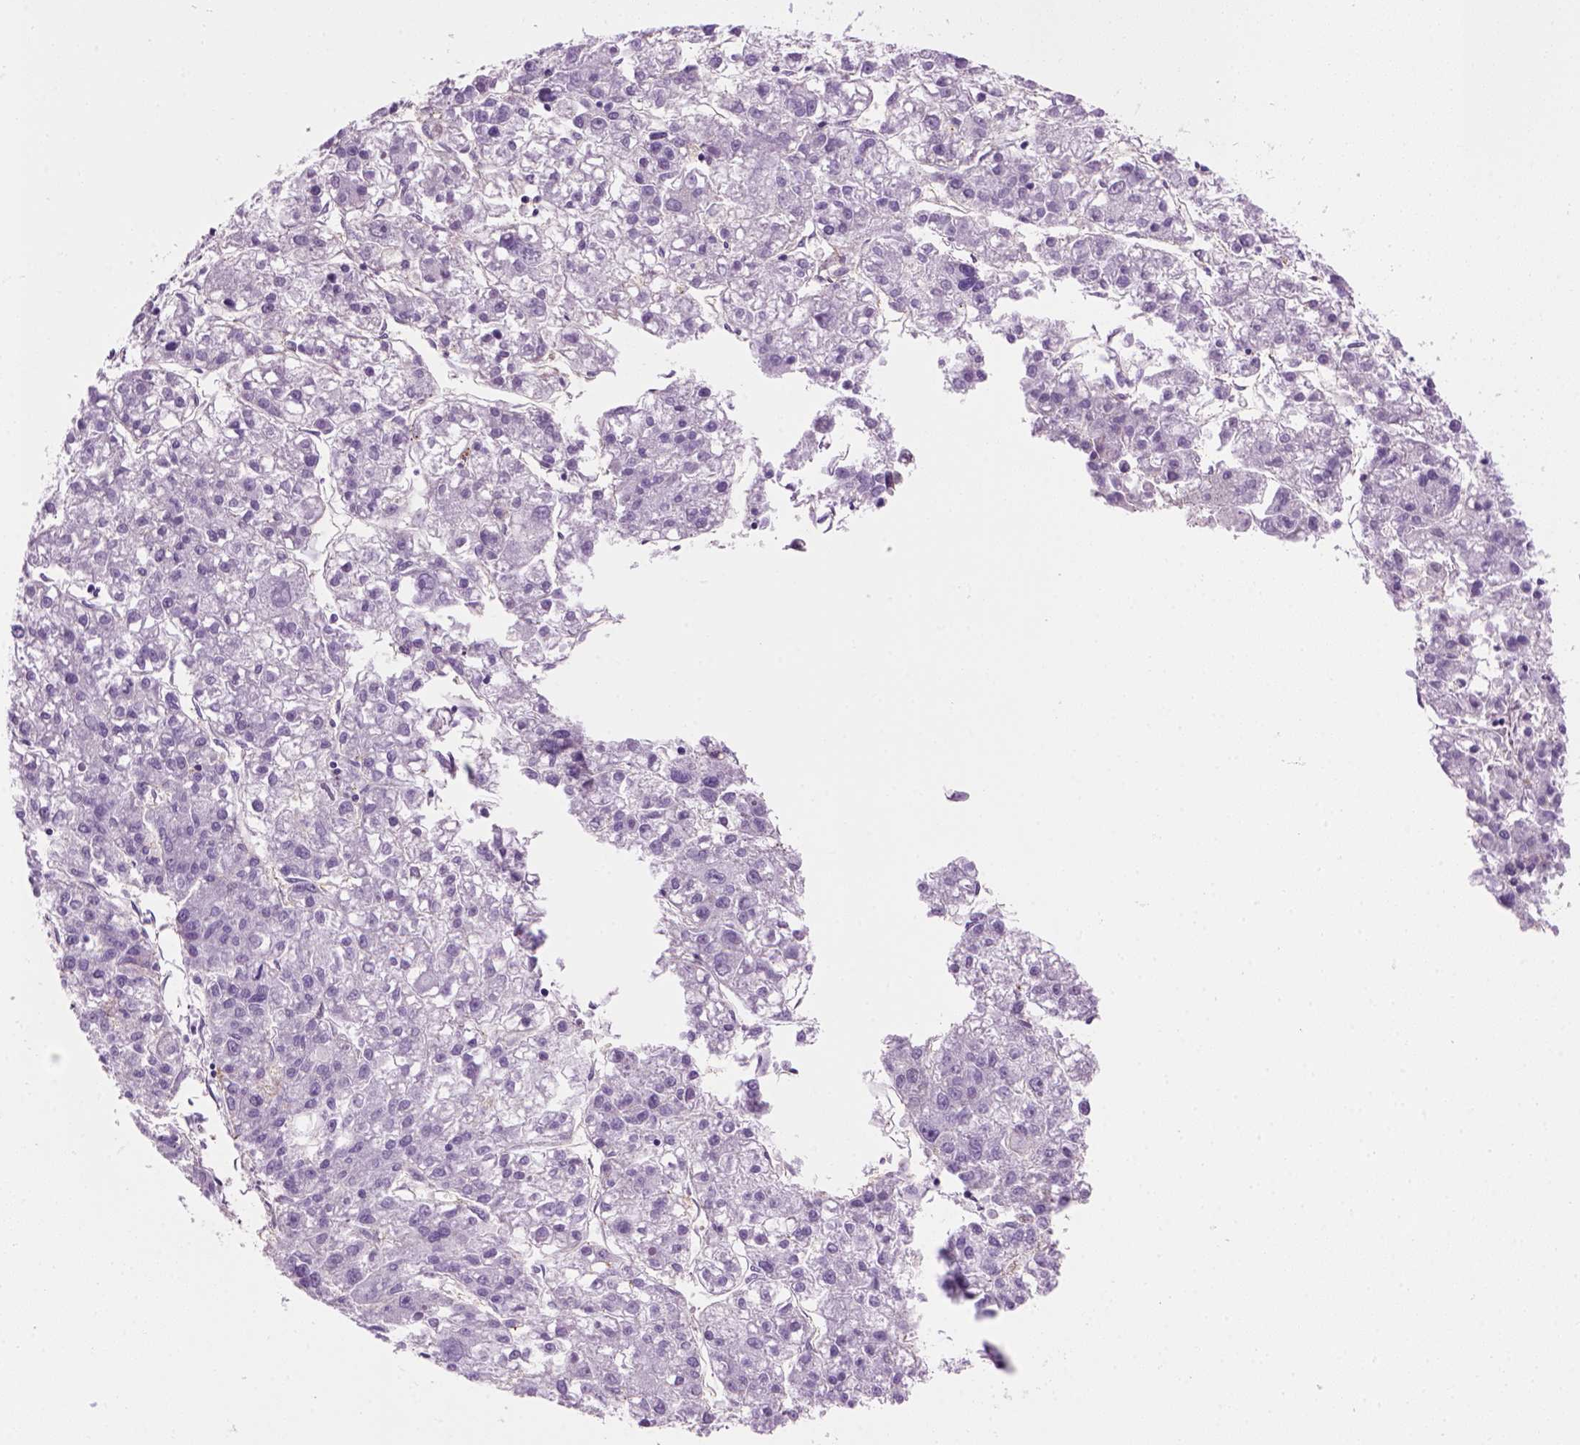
{"staining": {"intensity": "negative", "quantity": "none", "location": "none"}, "tissue": "liver cancer", "cell_type": "Tumor cells", "image_type": "cancer", "snomed": [{"axis": "morphology", "description": "Carcinoma, Hepatocellular, NOS"}, {"axis": "topography", "description": "Liver"}], "caption": "Immunohistochemical staining of human liver cancer (hepatocellular carcinoma) displays no significant staining in tumor cells.", "gene": "MARCKS", "patient": {"sex": "male", "age": 56}}